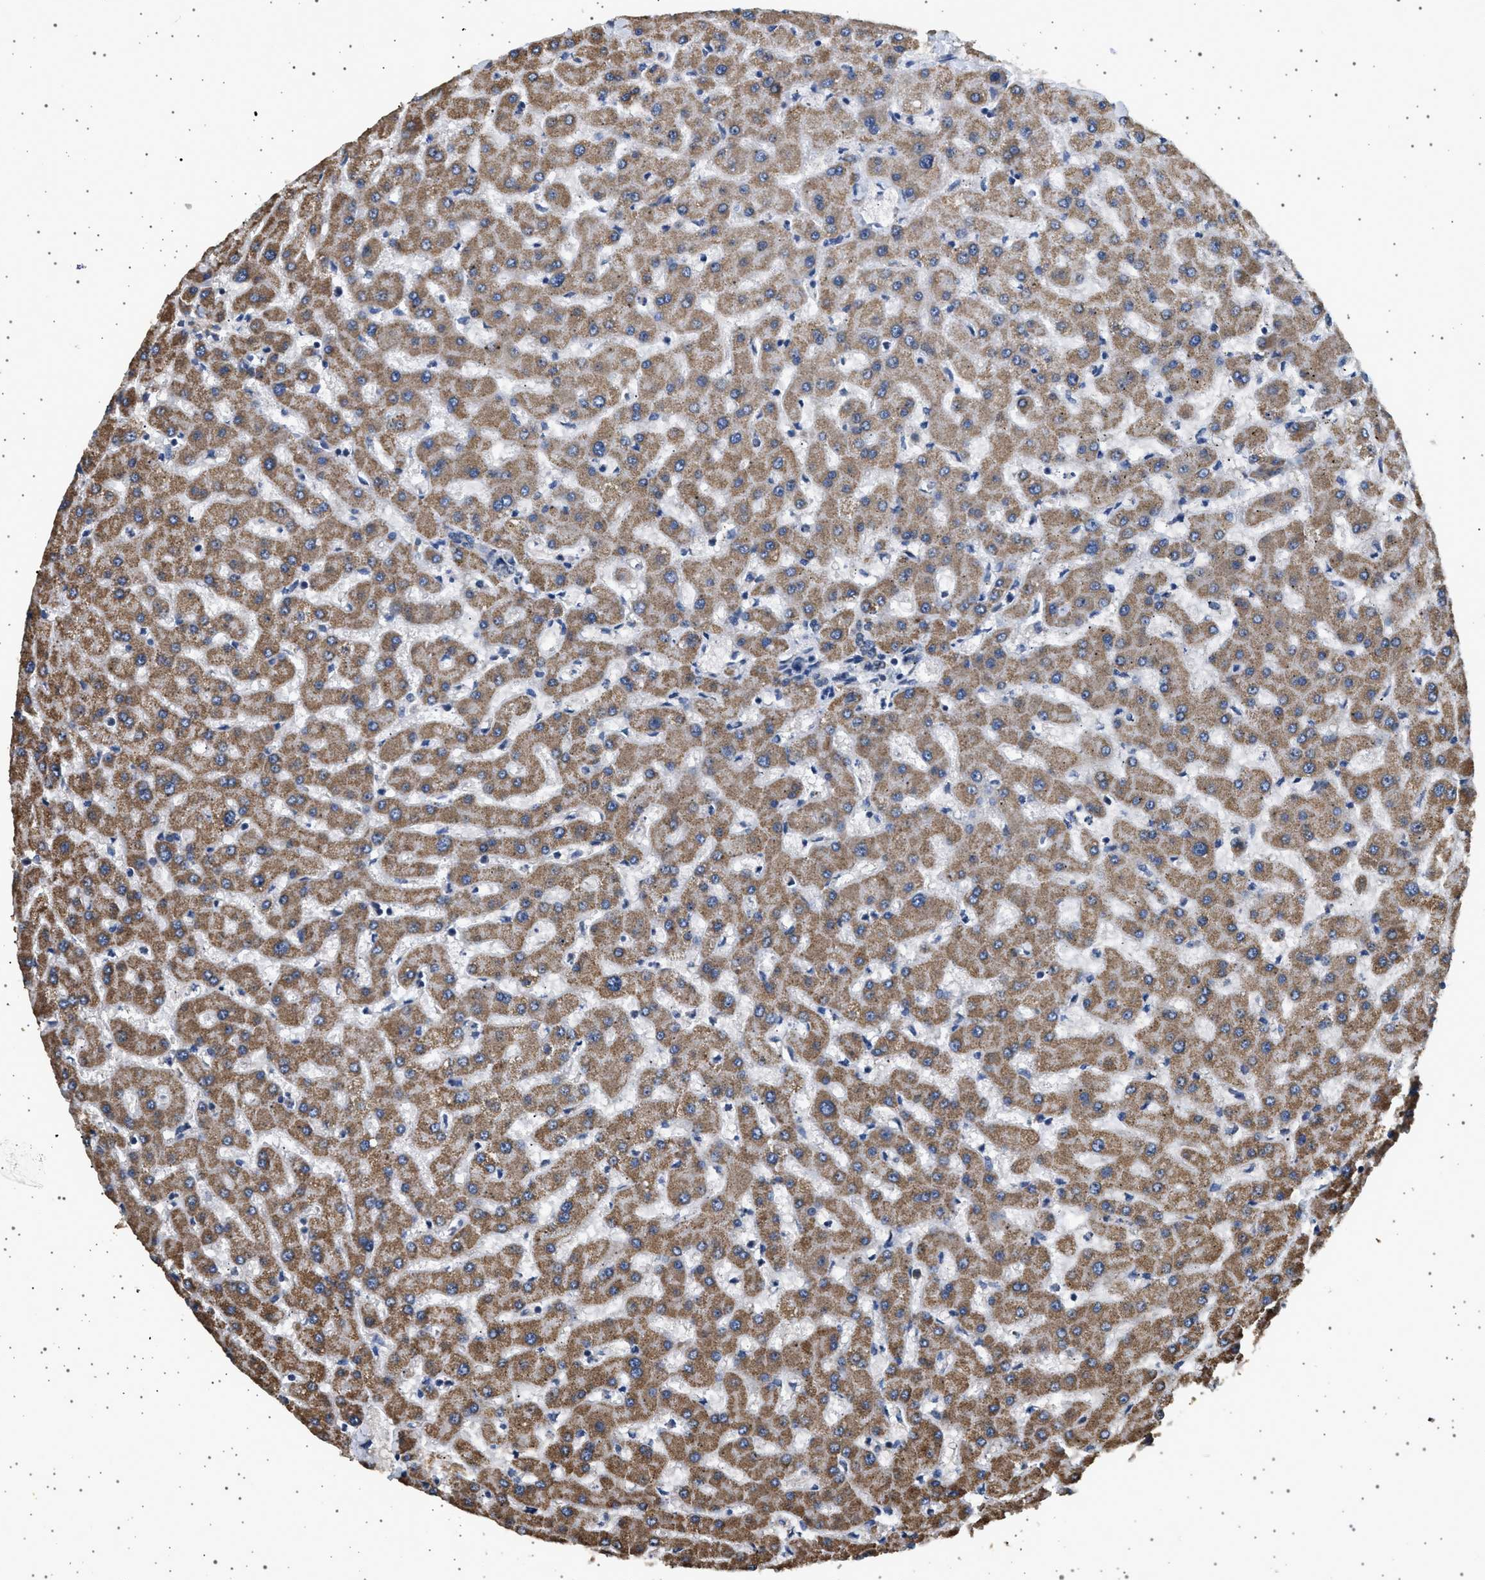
{"staining": {"intensity": "negative", "quantity": "none", "location": "none"}, "tissue": "liver", "cell_type": "Cholangiocytes", "image_type": "normal", "snomed": [{"axis": "morphology", "description": "Normal tissue, NOS"}, {"axis": "topography", "description": "Liver"}], "caption": "The IHC micrograph has no significant positivity in cholangiocytes of liver. (Brightfield microscopy of DAB (3,3'-diaminobenzidine) immunohistochemistry at high magnification).", "gene": "KCNA4", "patient": {"sex": "female", "age": 63}}